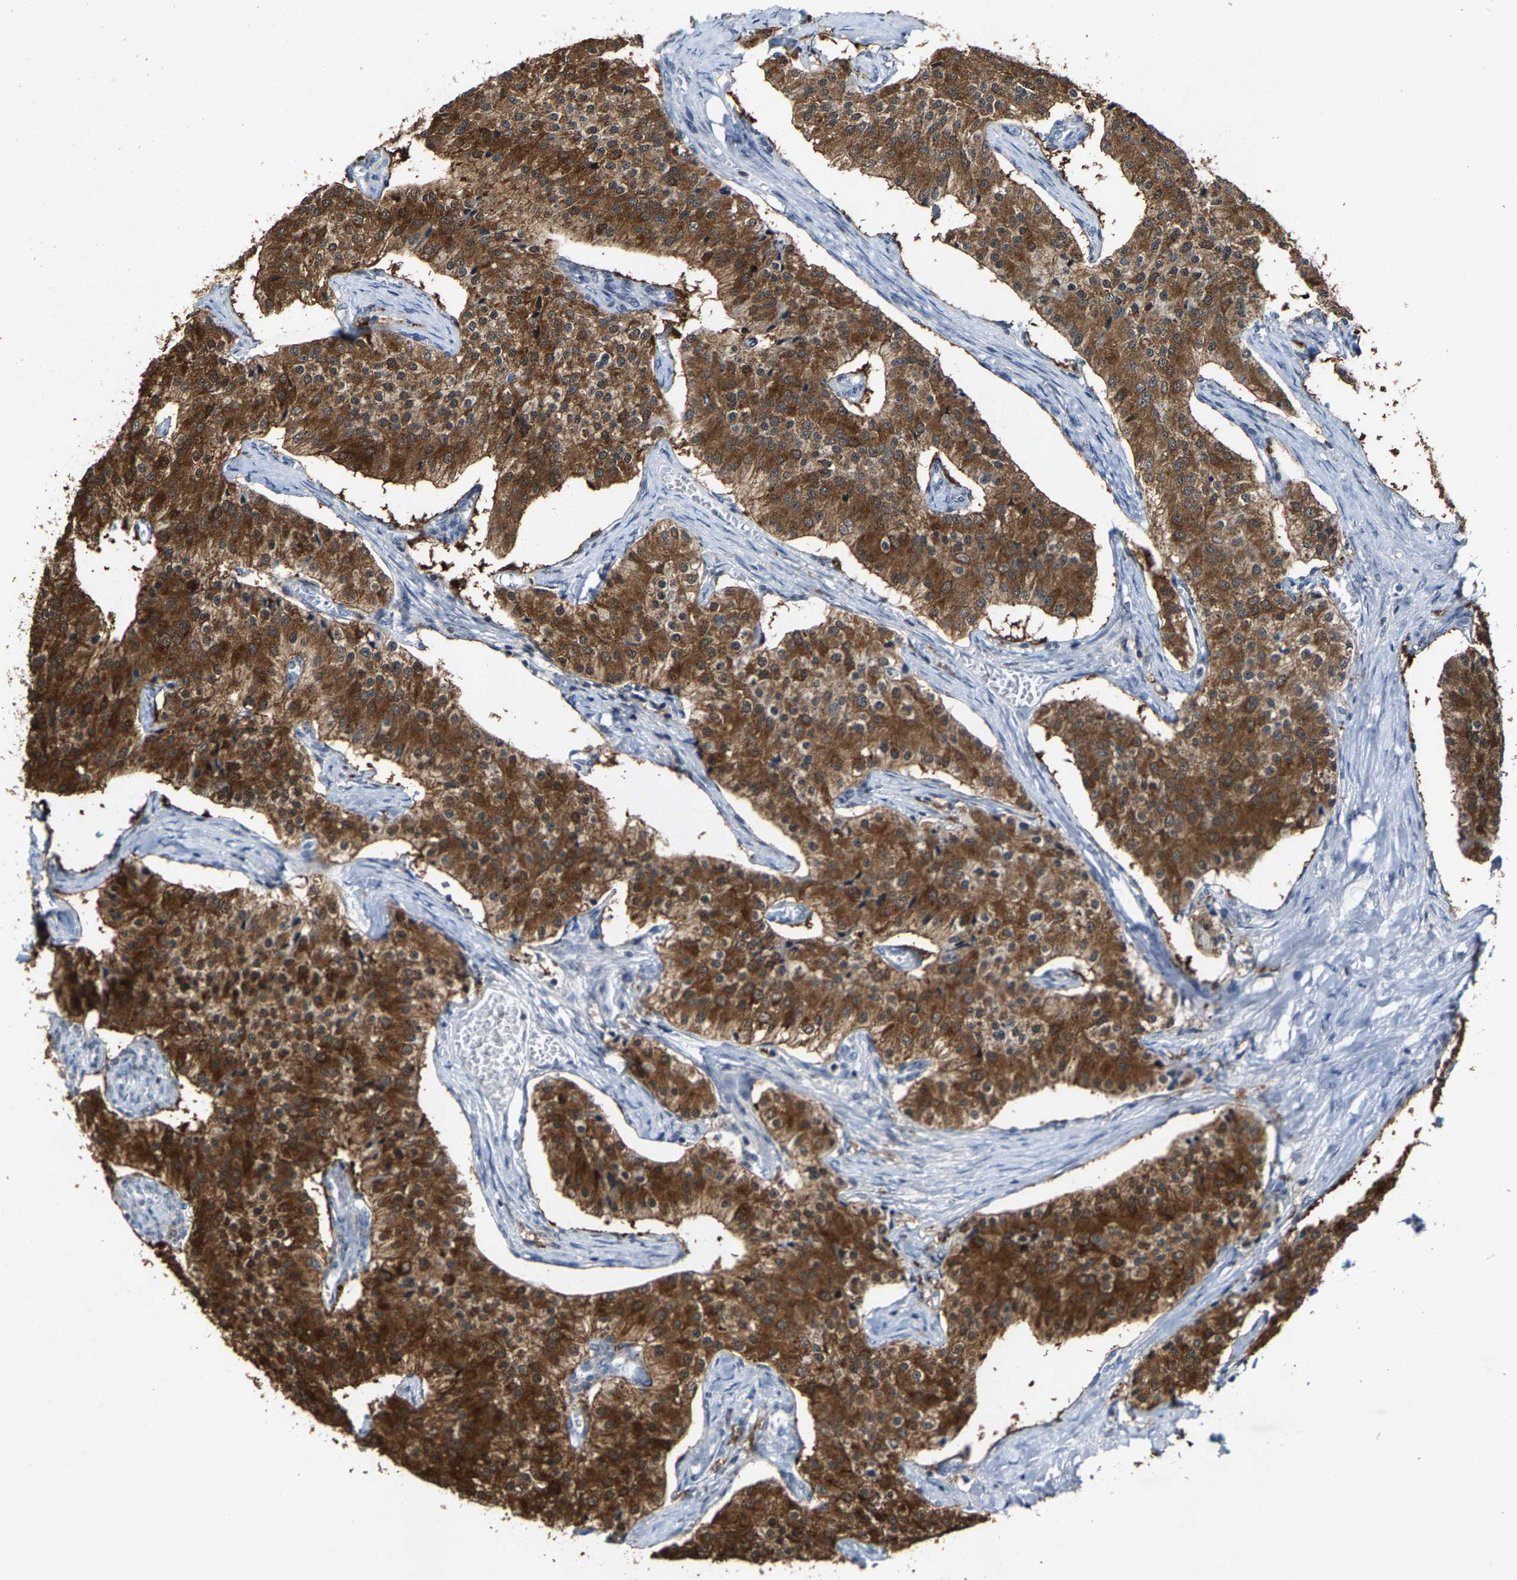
{"staining": {"intensity": "strong", "quantity": ">75%", "location": "cytoplasmic/membranous"}, "tissue": "carcinoid", "cell_type": "Tumor cells", "image_type": "cancer", "snomed": [{"axis": "morphology", "description": "Carcinoid, malignant, NOS"}, {"axis": "topography", "description": "Colon"}], "caption": "Carcinoid stained for a protein demonstrates strong cytoplasmic/membranous positivity in tumor cells.", "gene": "FGD3", "patient": {"sex": "female", "age": 52}}